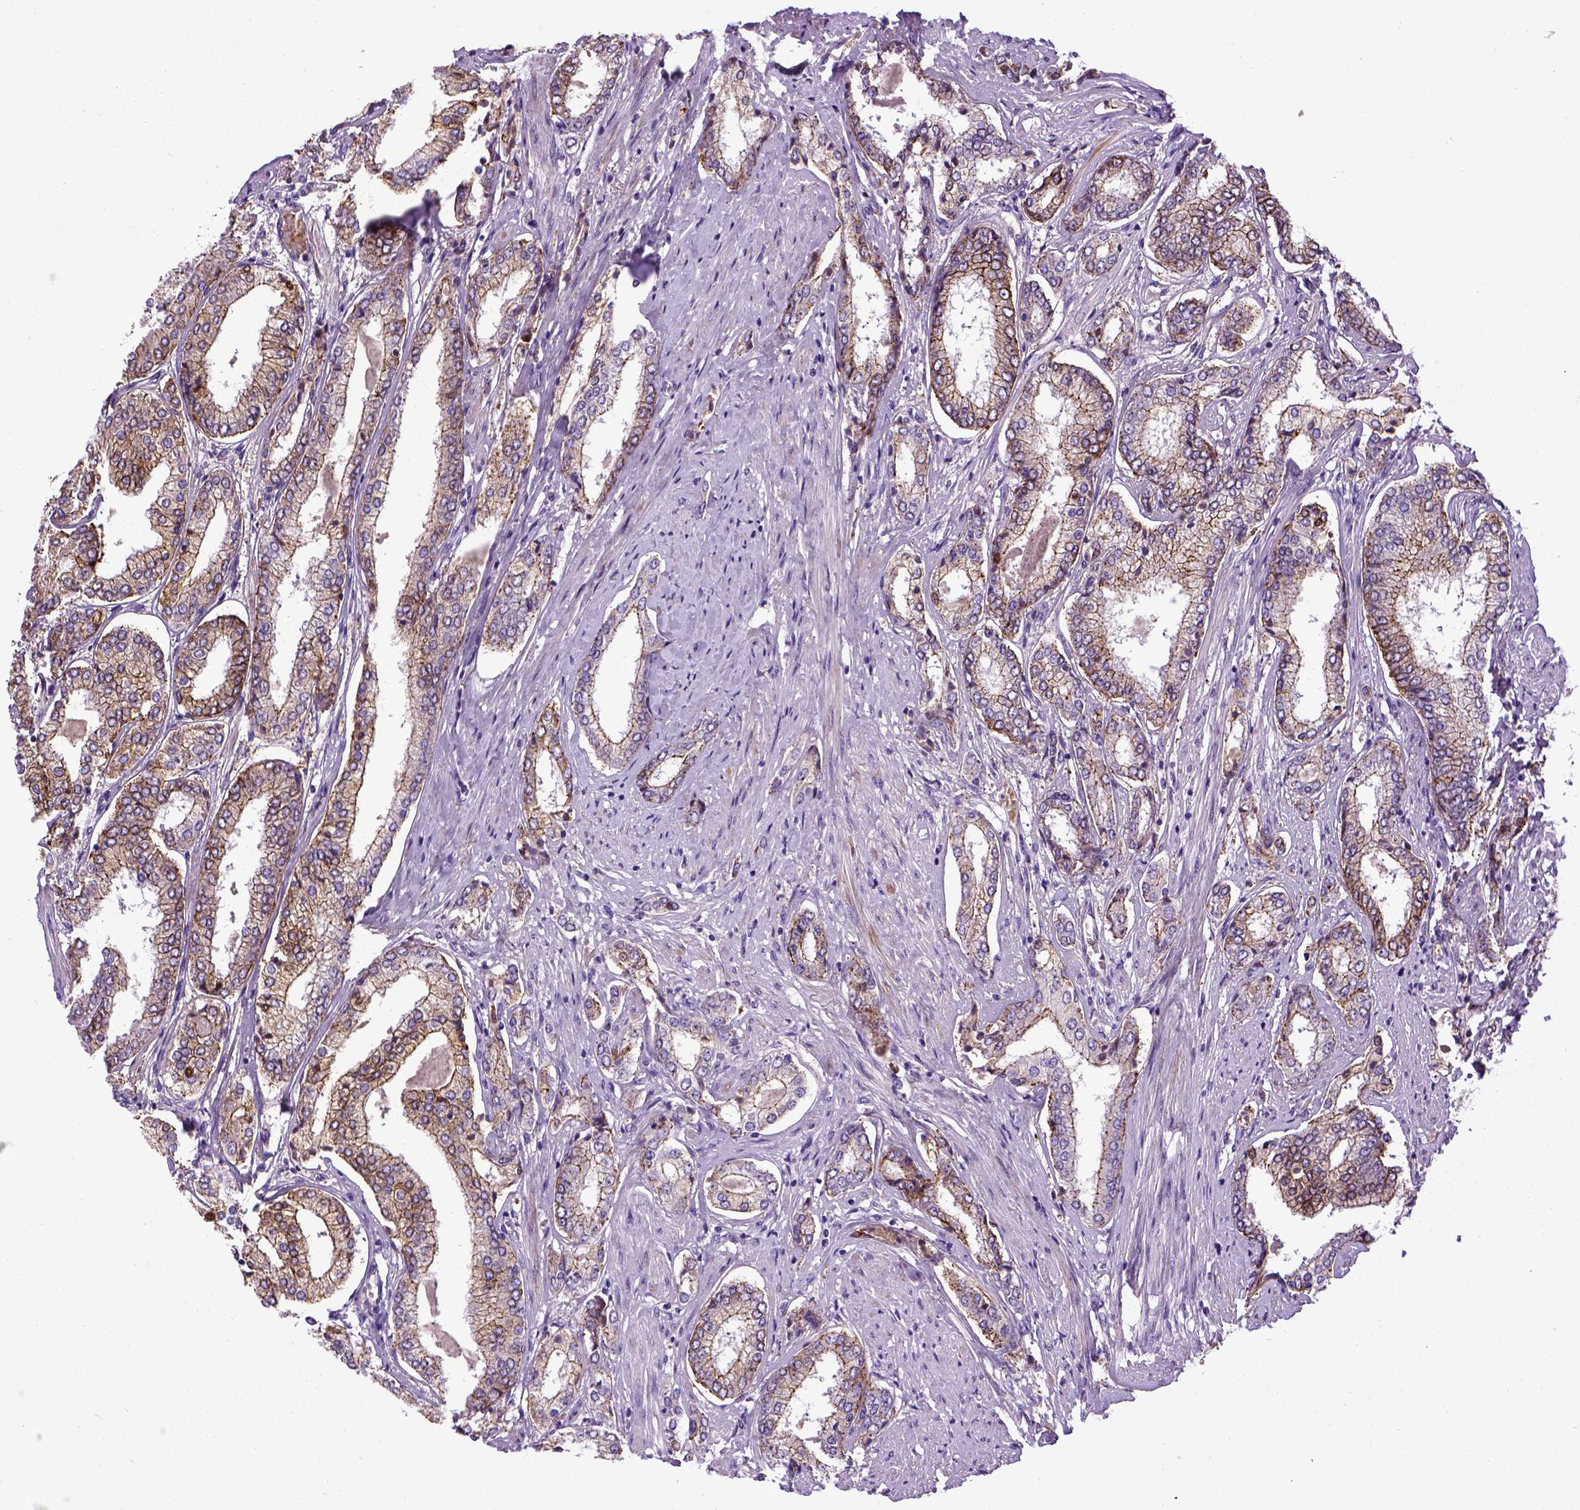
{"staining": {"intensity": "moderate", "quantity": "<25%", "location": "cytoplasmic/membranous"}, "tissue": "prostate cancer", "cell_type": "Tumor cells", "image_type": "cancer", "snomed": [{"axis": "morphology", "description": "Adenocarcinoma, NOS"}, {"axis": "topography", "description": "Prostate"}], "caption": "Protein expression analysis of prostate cancer exhibits moderate cytoplasmic/membranous positivity in approximately <25% of tumor cells.", "gene": "CDH1", "patient": {"sex": "male", "age": 63}}